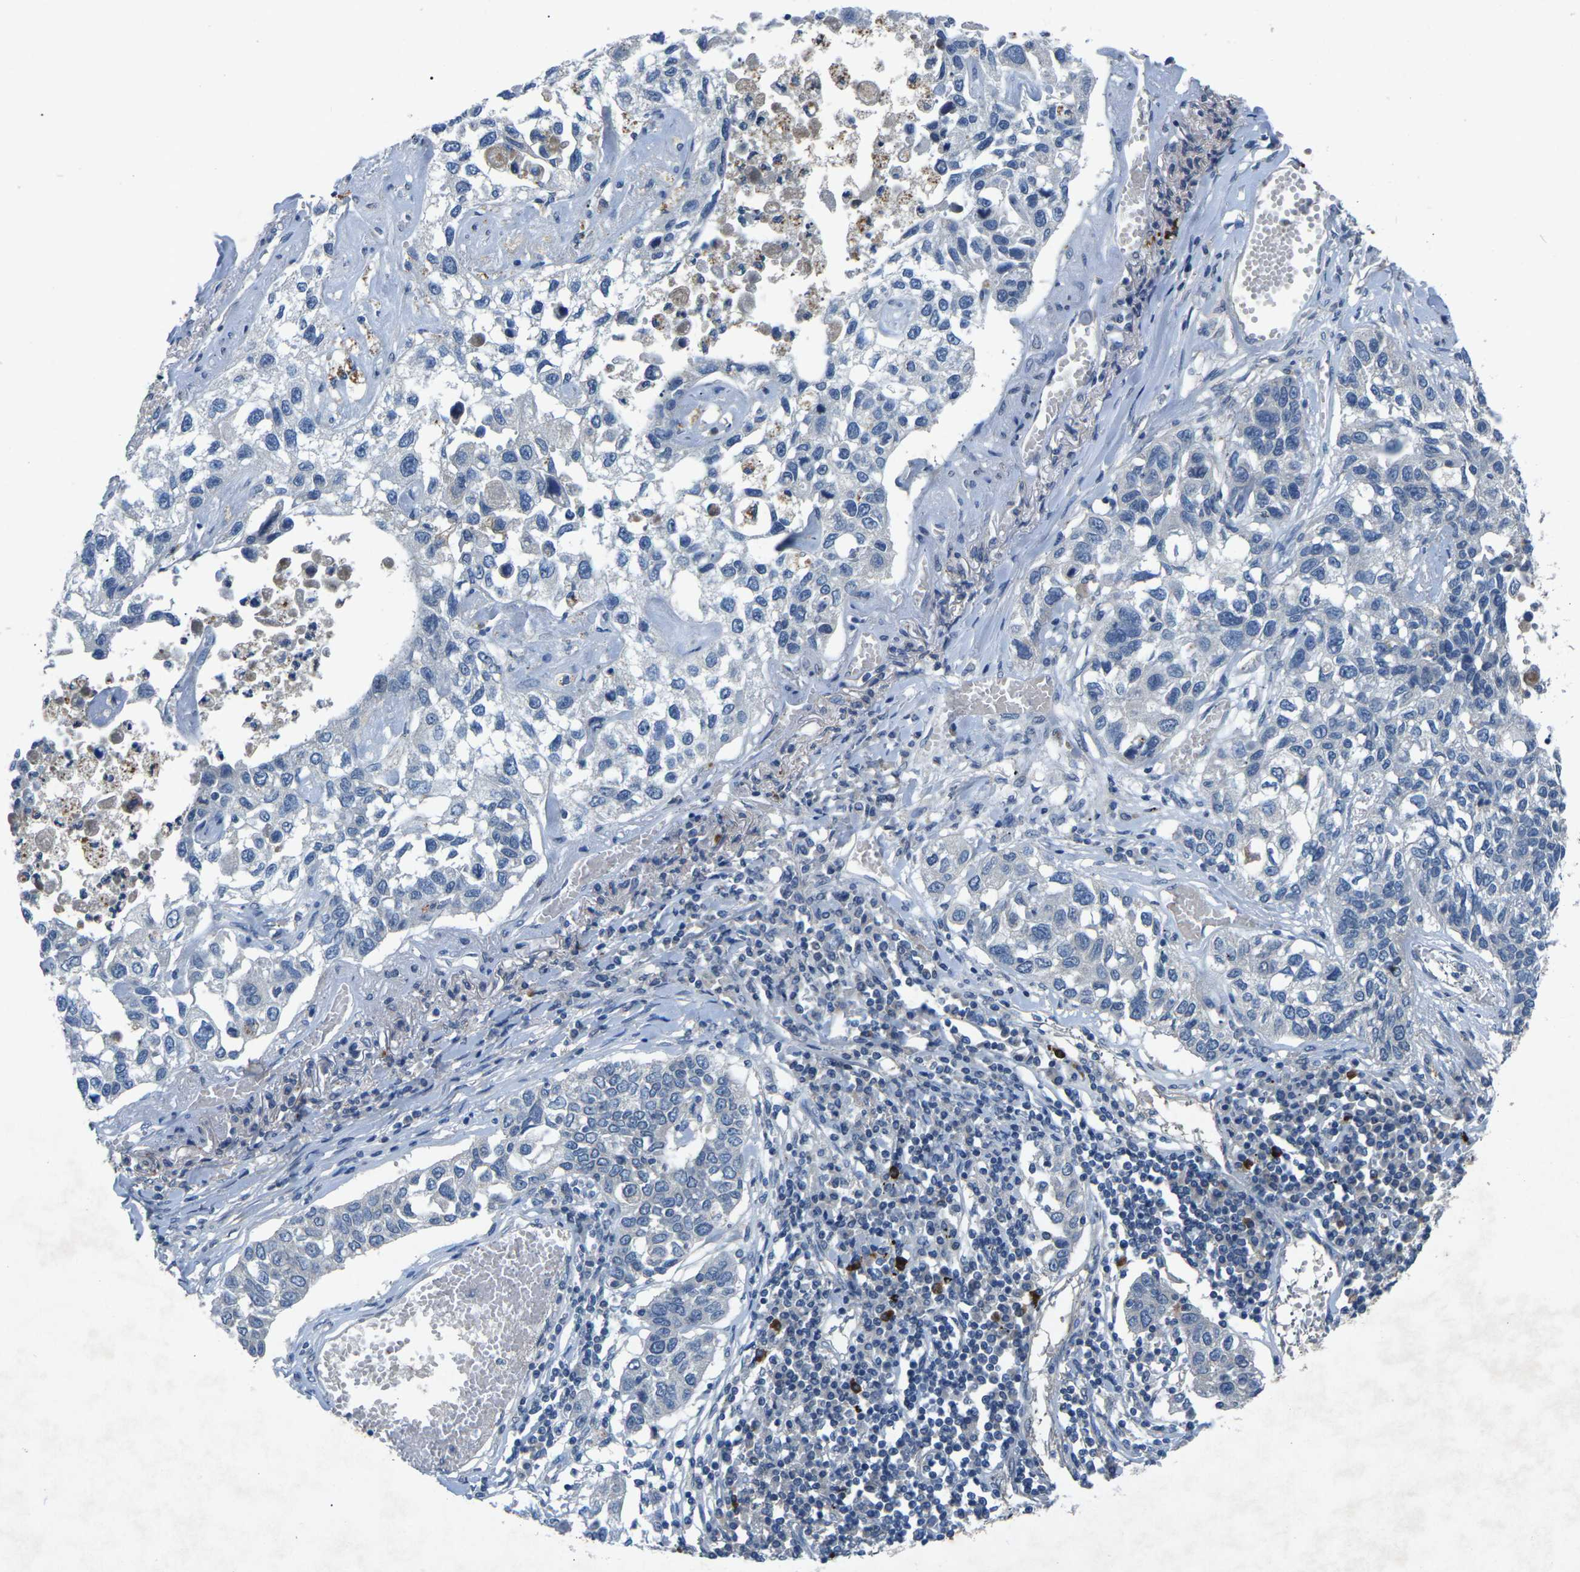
{"staining": {"intensity": "negative", "quantity": "none", "location": "none"}, "tissue": "lung cancer", "cell_type": "Tumor cells", "image_type": "cancer", "snomed": [{"axis": "morphology", "description": "Squamous cell carcinoma, NOS"}, {"axis": "topography", "description": "Lung"}], "caption": "This is an immunohistochemistry histopathology image of lung cancer. There is no expression in tumor cells.", "gene": "PLG", "patient": {"sex": "male", "age": 71}}